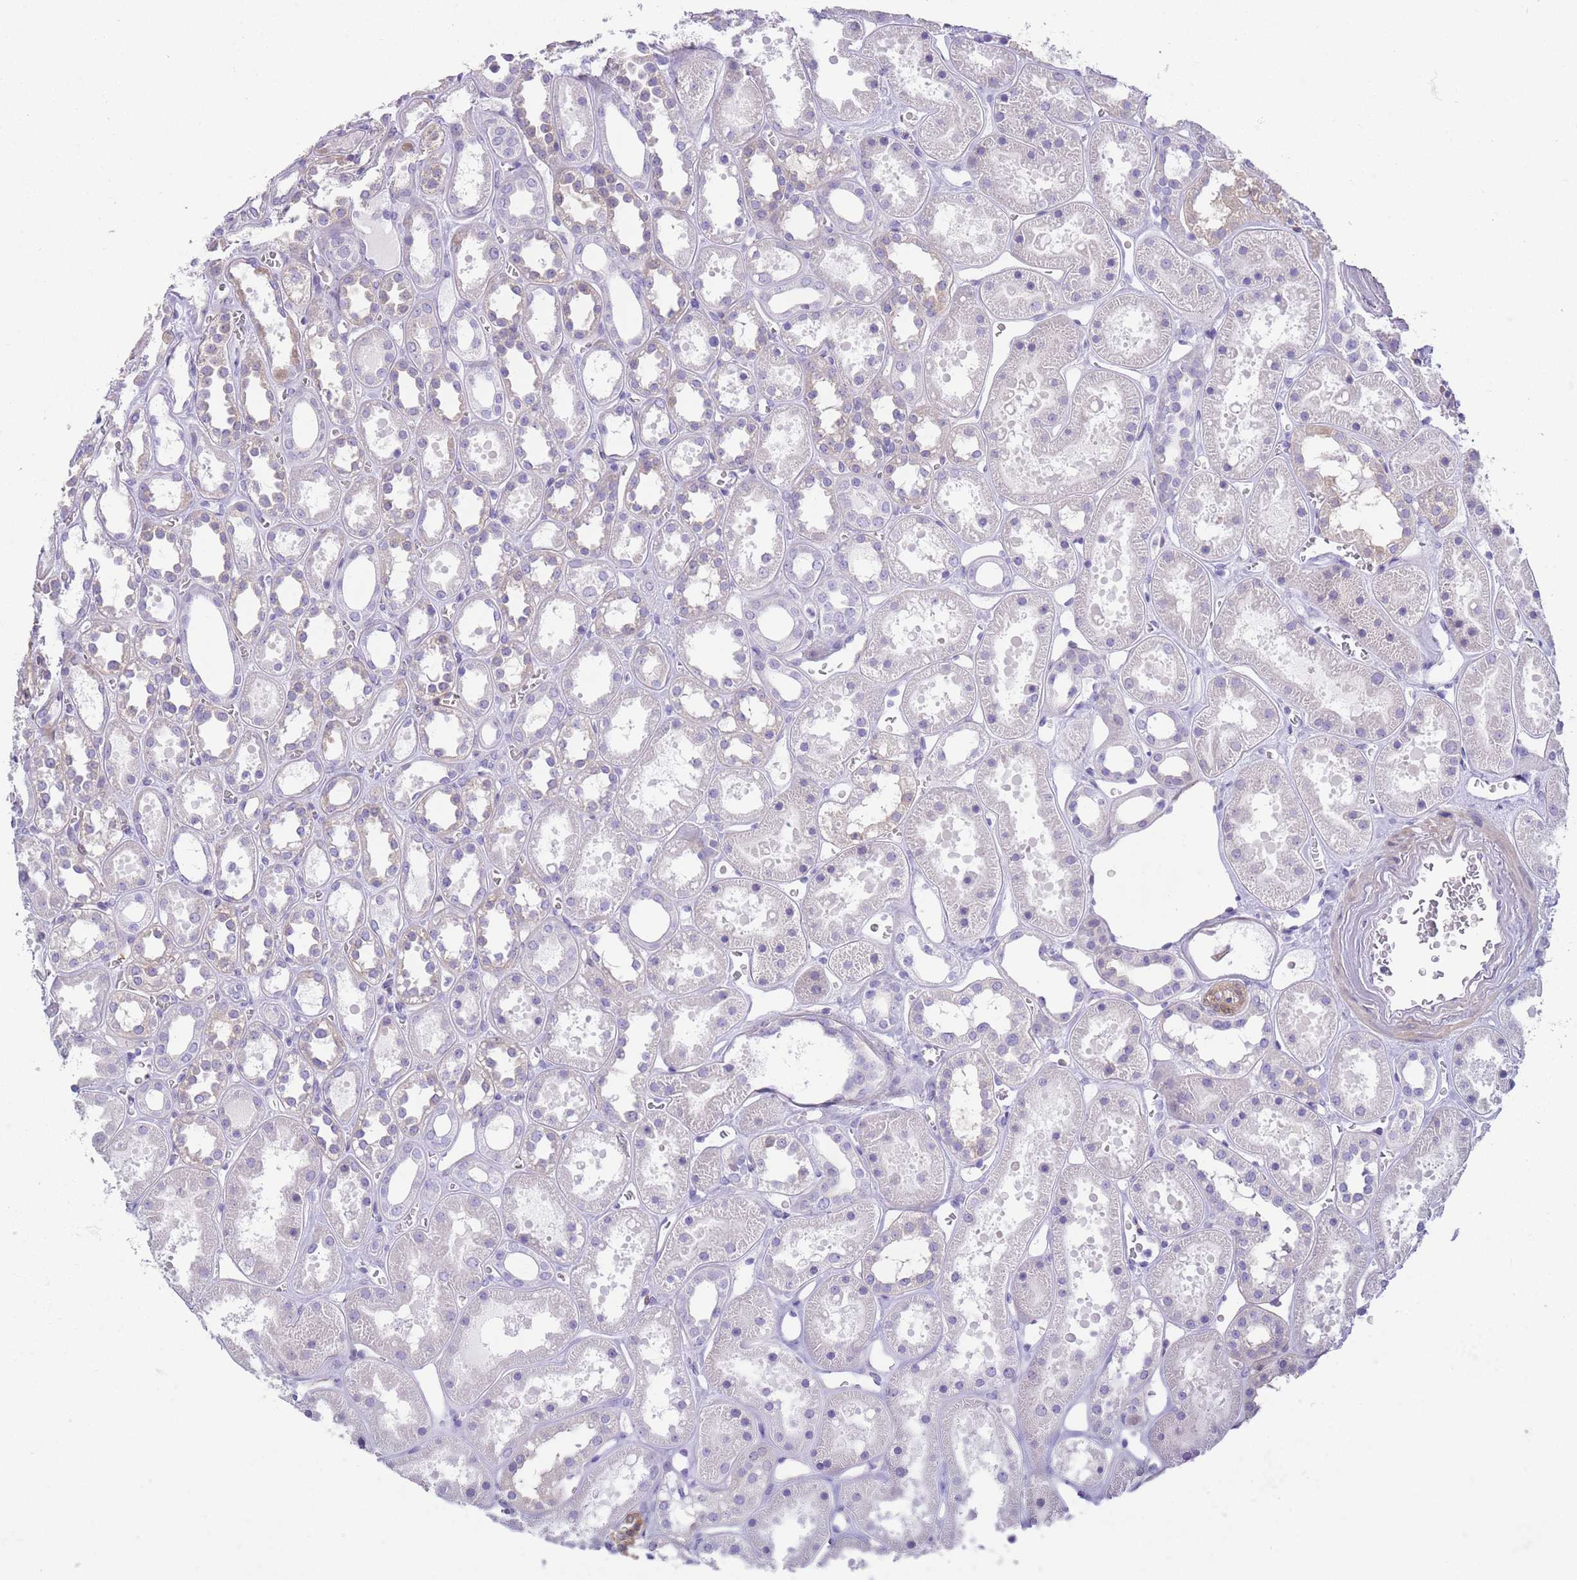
{"staining": {"intensity": "negative", "quantity": "none", "location": "none"}, "tissue": "kidney", "cell_type": "Cells in glomeruli", "image_type": "normal", "snomed": [{"axis": "morphology", "description": "Normal tissue, NOS"}, {"axis": "topography", "description": "Kidney"}], "caption": "Human kidney stained for a protein using IHC displays no staining in cells in glomeruli.", "gene": "OR11H12", "patient": {"sex": "female", "age": 41}}